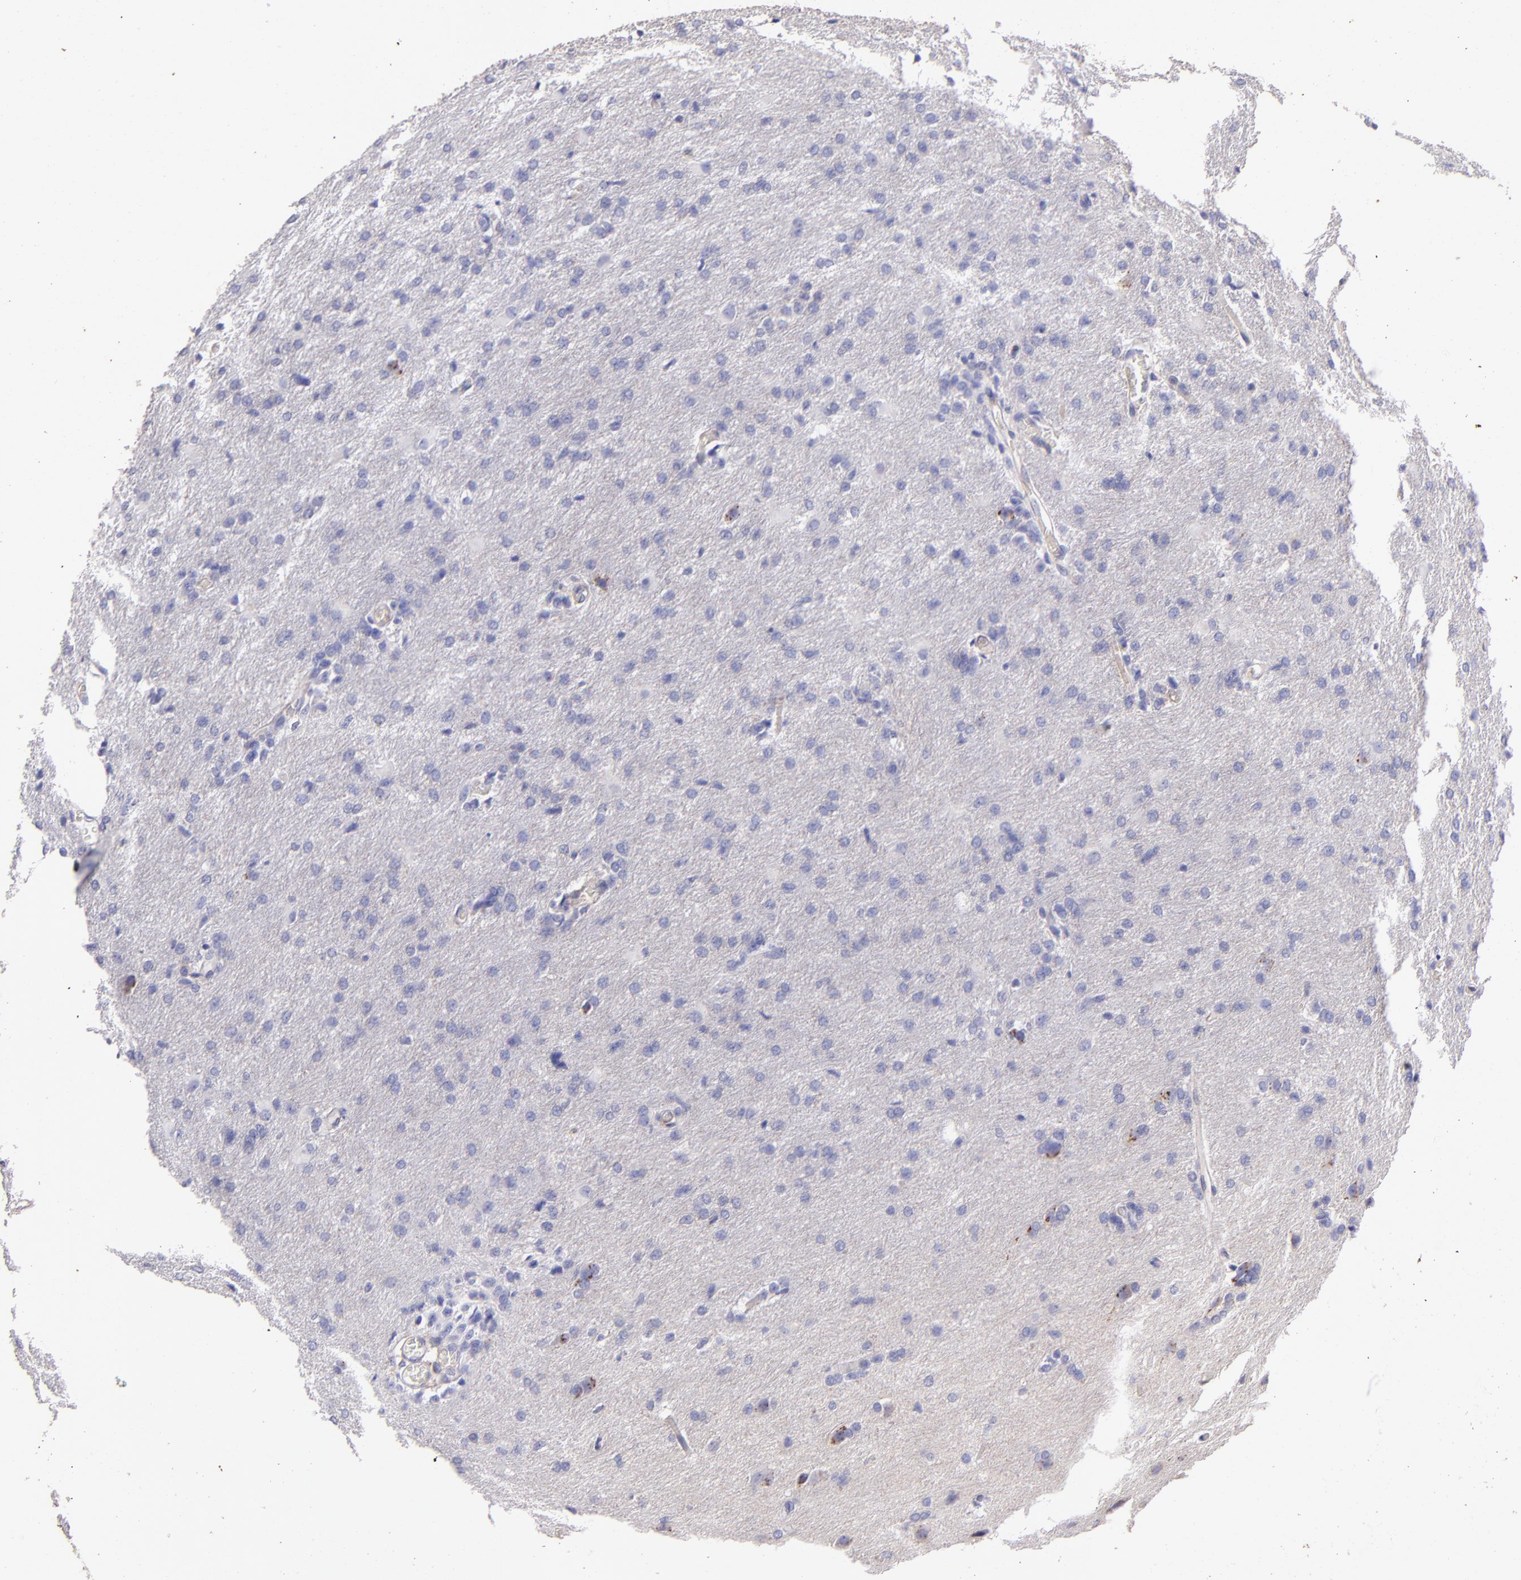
{"staining": {"intensity": "moderate", "quantity": "25%-75%", "location": "cytoplasmic/membranous"}, "tissue": "glioma", "cell_type": "Tumor cells", "image_type": "cancer", "snomed": [{"axis": "morphology", "description": "Glioma, malignant, High grade"}, {"axis": "topography", "description": "Brain"}], "caption": "High-grade glioma (malignant) stained with a protein marker displays moderate staining in tumor cells.", "gene": "RET", "patient": {"sex": "male", "age": 68}}